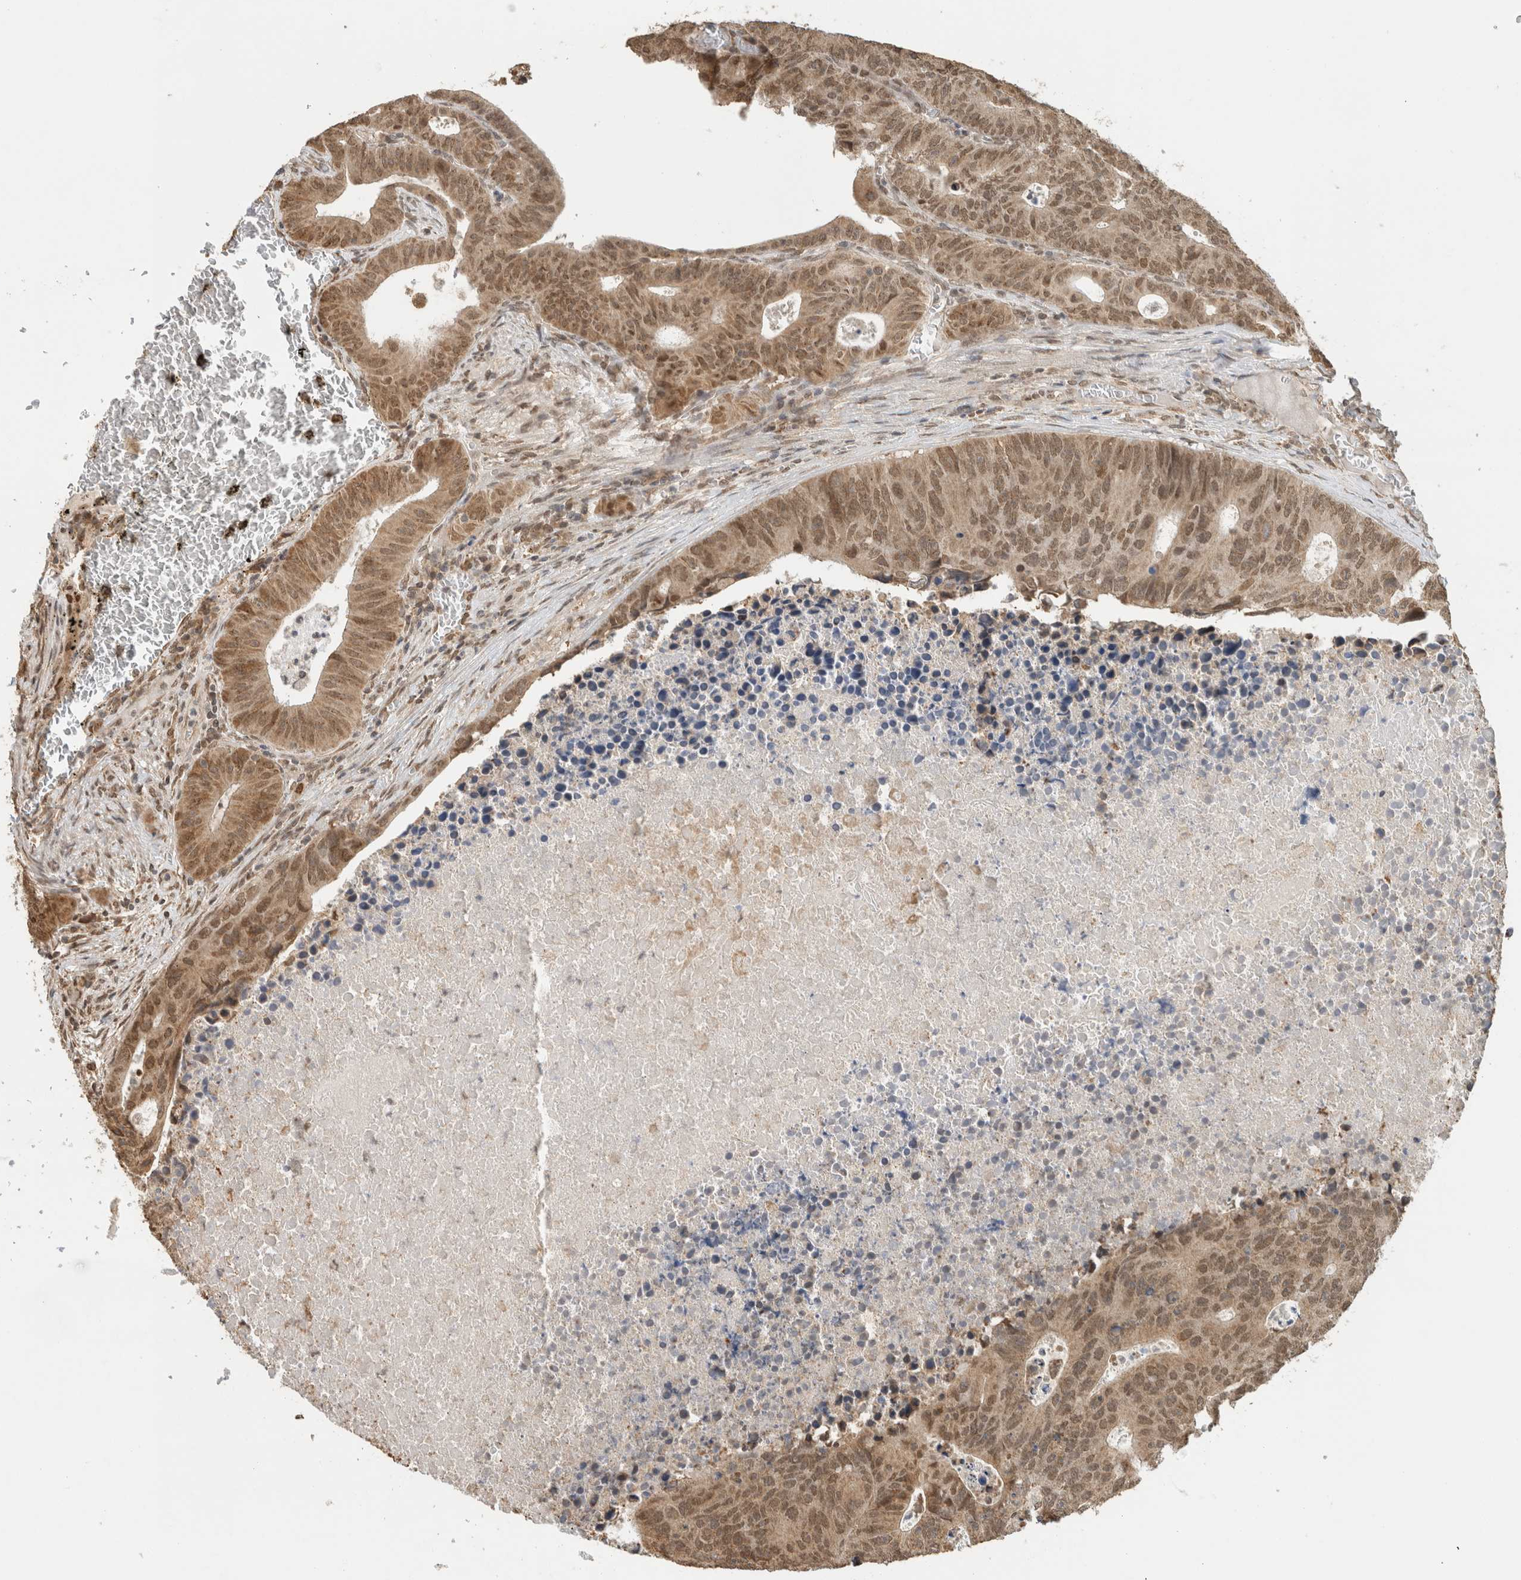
{"staining": {"intensity": "moderate", "quantity": ">75%", "location": "cytoplasmic/membranous,nuclear"}, "tissue": "colorectal cancer", "cell_type": "Tumor cells", "image_type": "cancer", "snomed": [{"axis": "morphology", "description": "Adenocarcinoma, NOS"}, {"axis": "topography", "description": "Colon"}], "caption": "Immunohistochemical staining of human adenocarcinoma (colorectal) exhibits medium levels of moderate cytoplasmic/membranous and nuclear positivity in approximately >75% of tumor cells.", "gene": "C1orf21", "patient": {"sex": "male", "age": 87}}